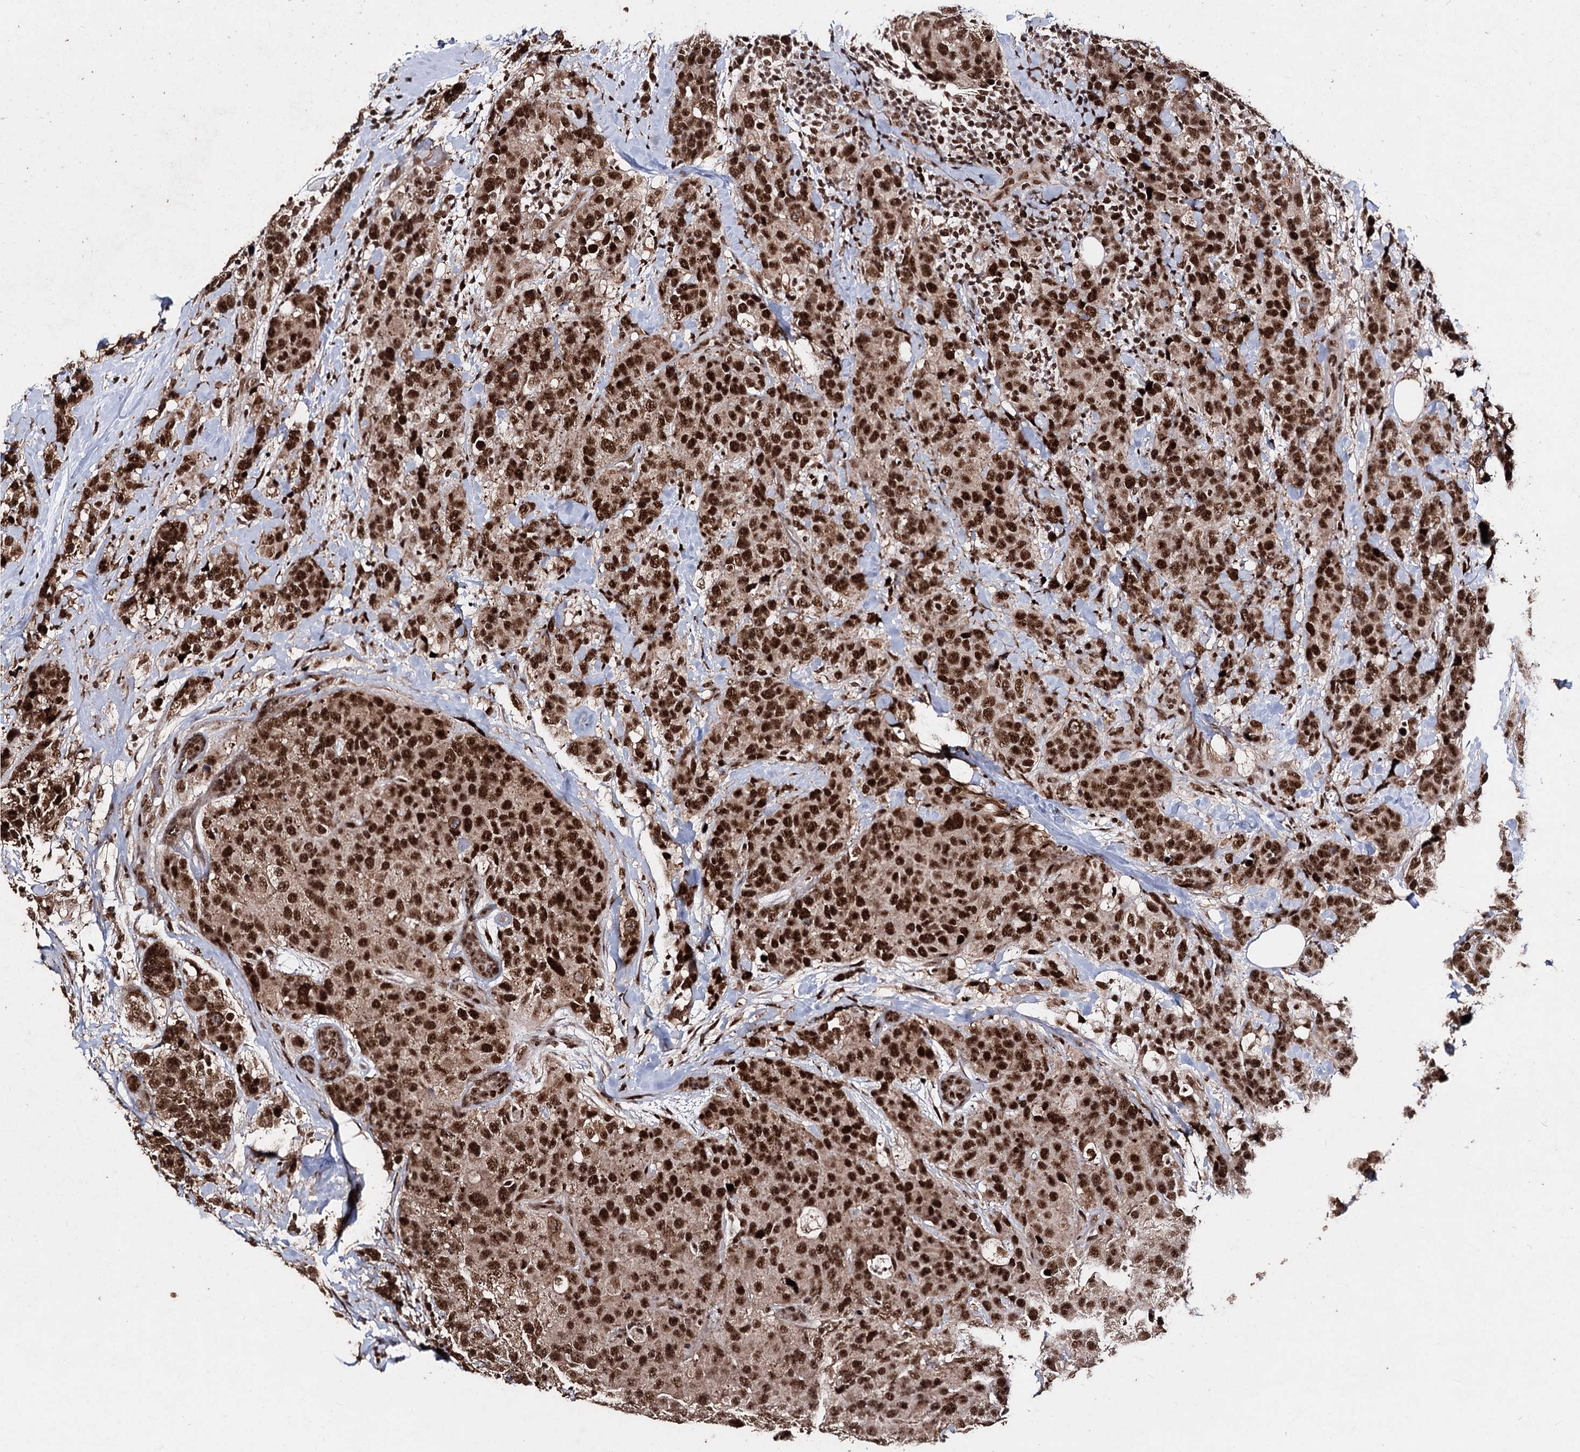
{"staining": {"intensity": "strong", "quantity": ">75%", "location": "nuclear"}, "tissue": "breast cancer", "cell_type": "Tumor cells", "image_type": "cancer", "snomed": [{"axis": "morphology", "description": "Lobular carcinoma"}, {"axis": "topography", "description": "Breast"}], "caption": "A high-resolution histopathology image shows immunohistochemistry (IHC) staining of breast lobular carcinoma, which exhibits strong nuclear positivity in about >75% of tumor cells. Using DAB (3,3'-diaminobenzidine) (brown) and hematoxylin (blue) stains, captured at high magnification using brightfield microscopy.", "gene": "U2SURP", "patient": {"sex": "female", "age": 59}}